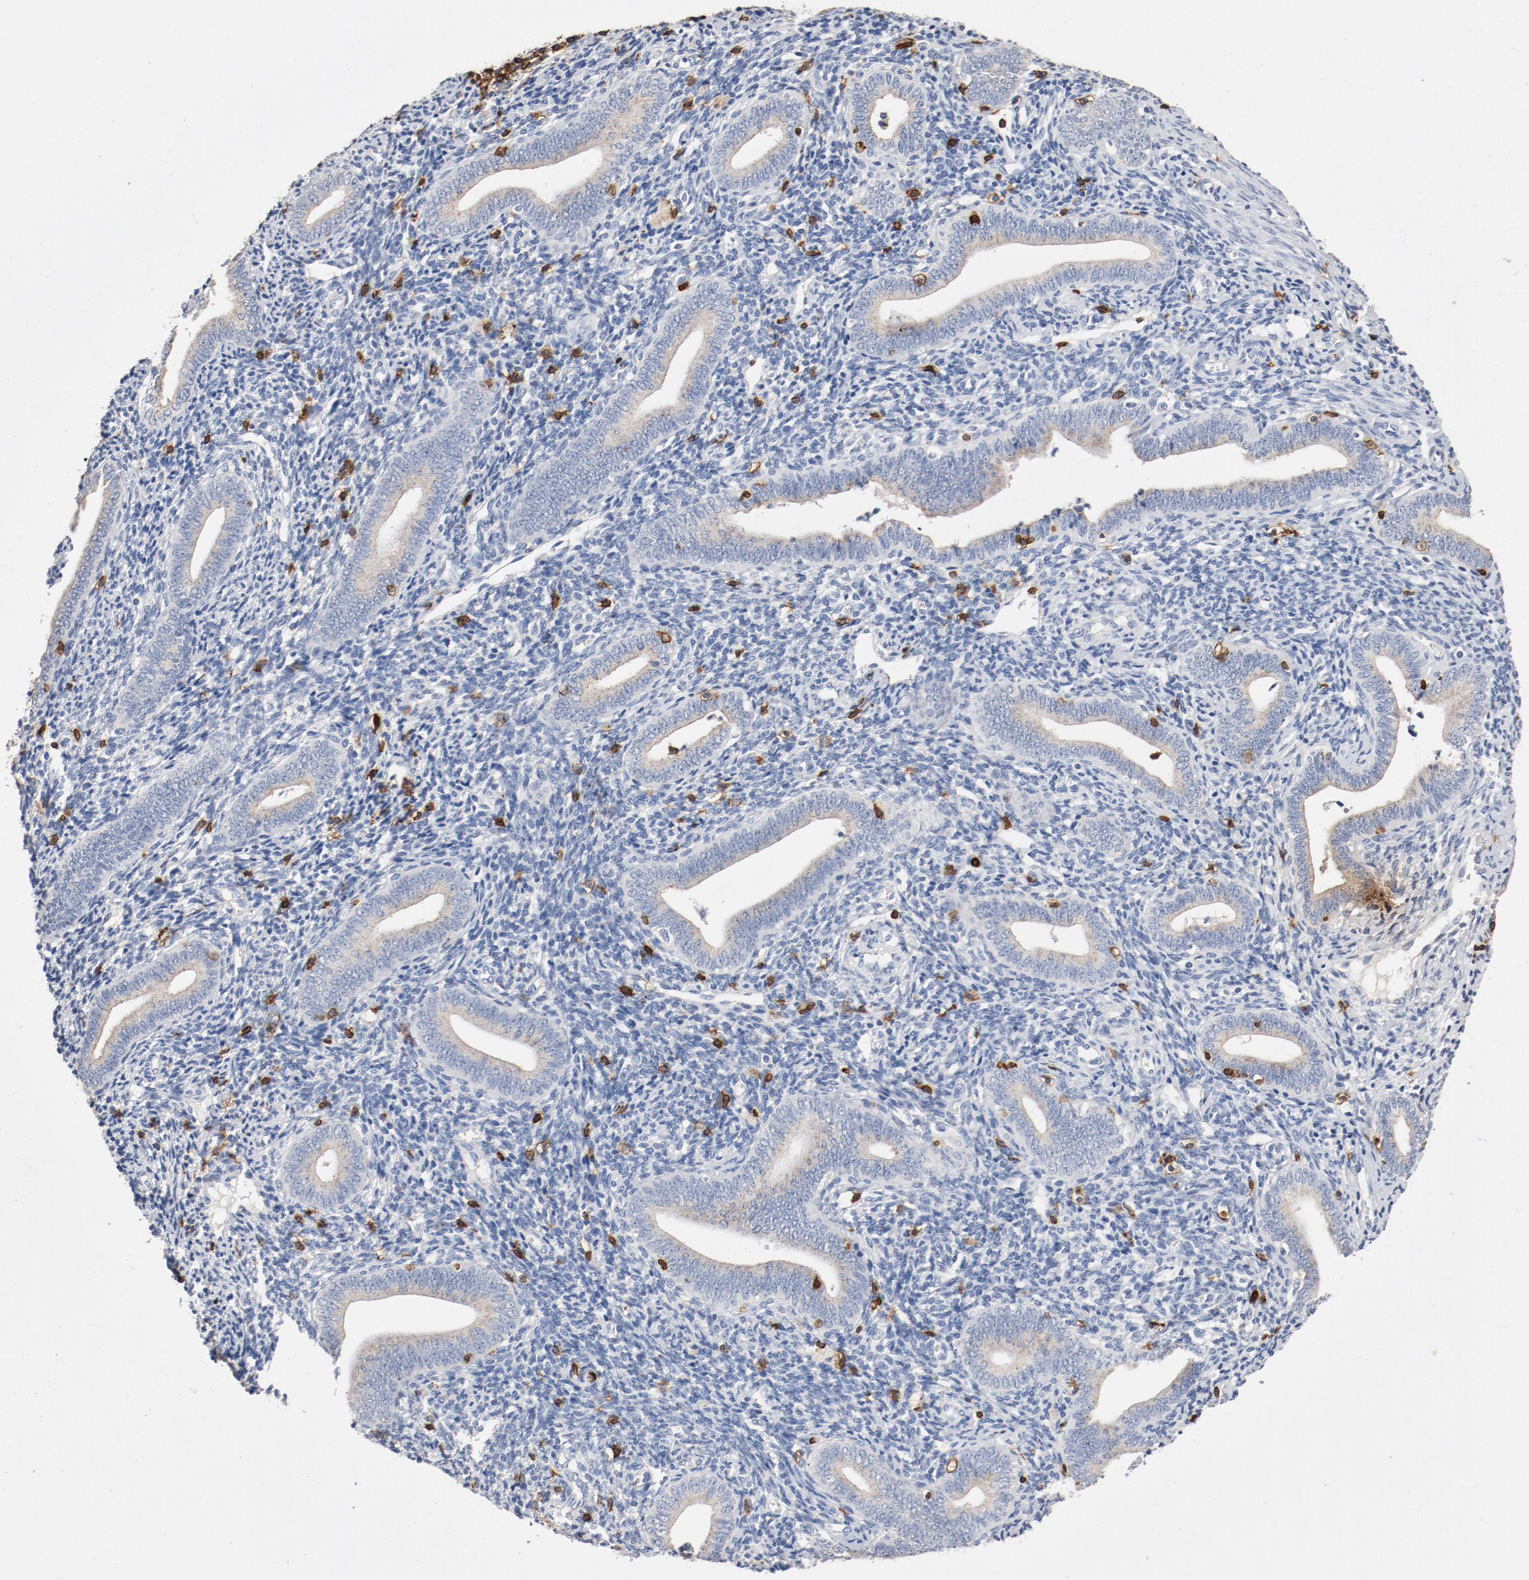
{"staining": {"intensity": "negative", "quantity": "none", "location": "none"}, "tissue": "endometrium", "cell_type": "Cells in endometrial stroma", "image_type": "normal", "snomed": [{"axis": "morphology", "description": "Normal tissue, NOS"}, {"axis": "topography", "description": "Uterus"}, {"axis": "topography", "description": "Endometrium"}], "caption": "Histopathology image shows no significant protein expression in cells in endometrial stroma of normal endometrium.", "gene": "CD247", "patient": {"sex": "female", "age": 33}}